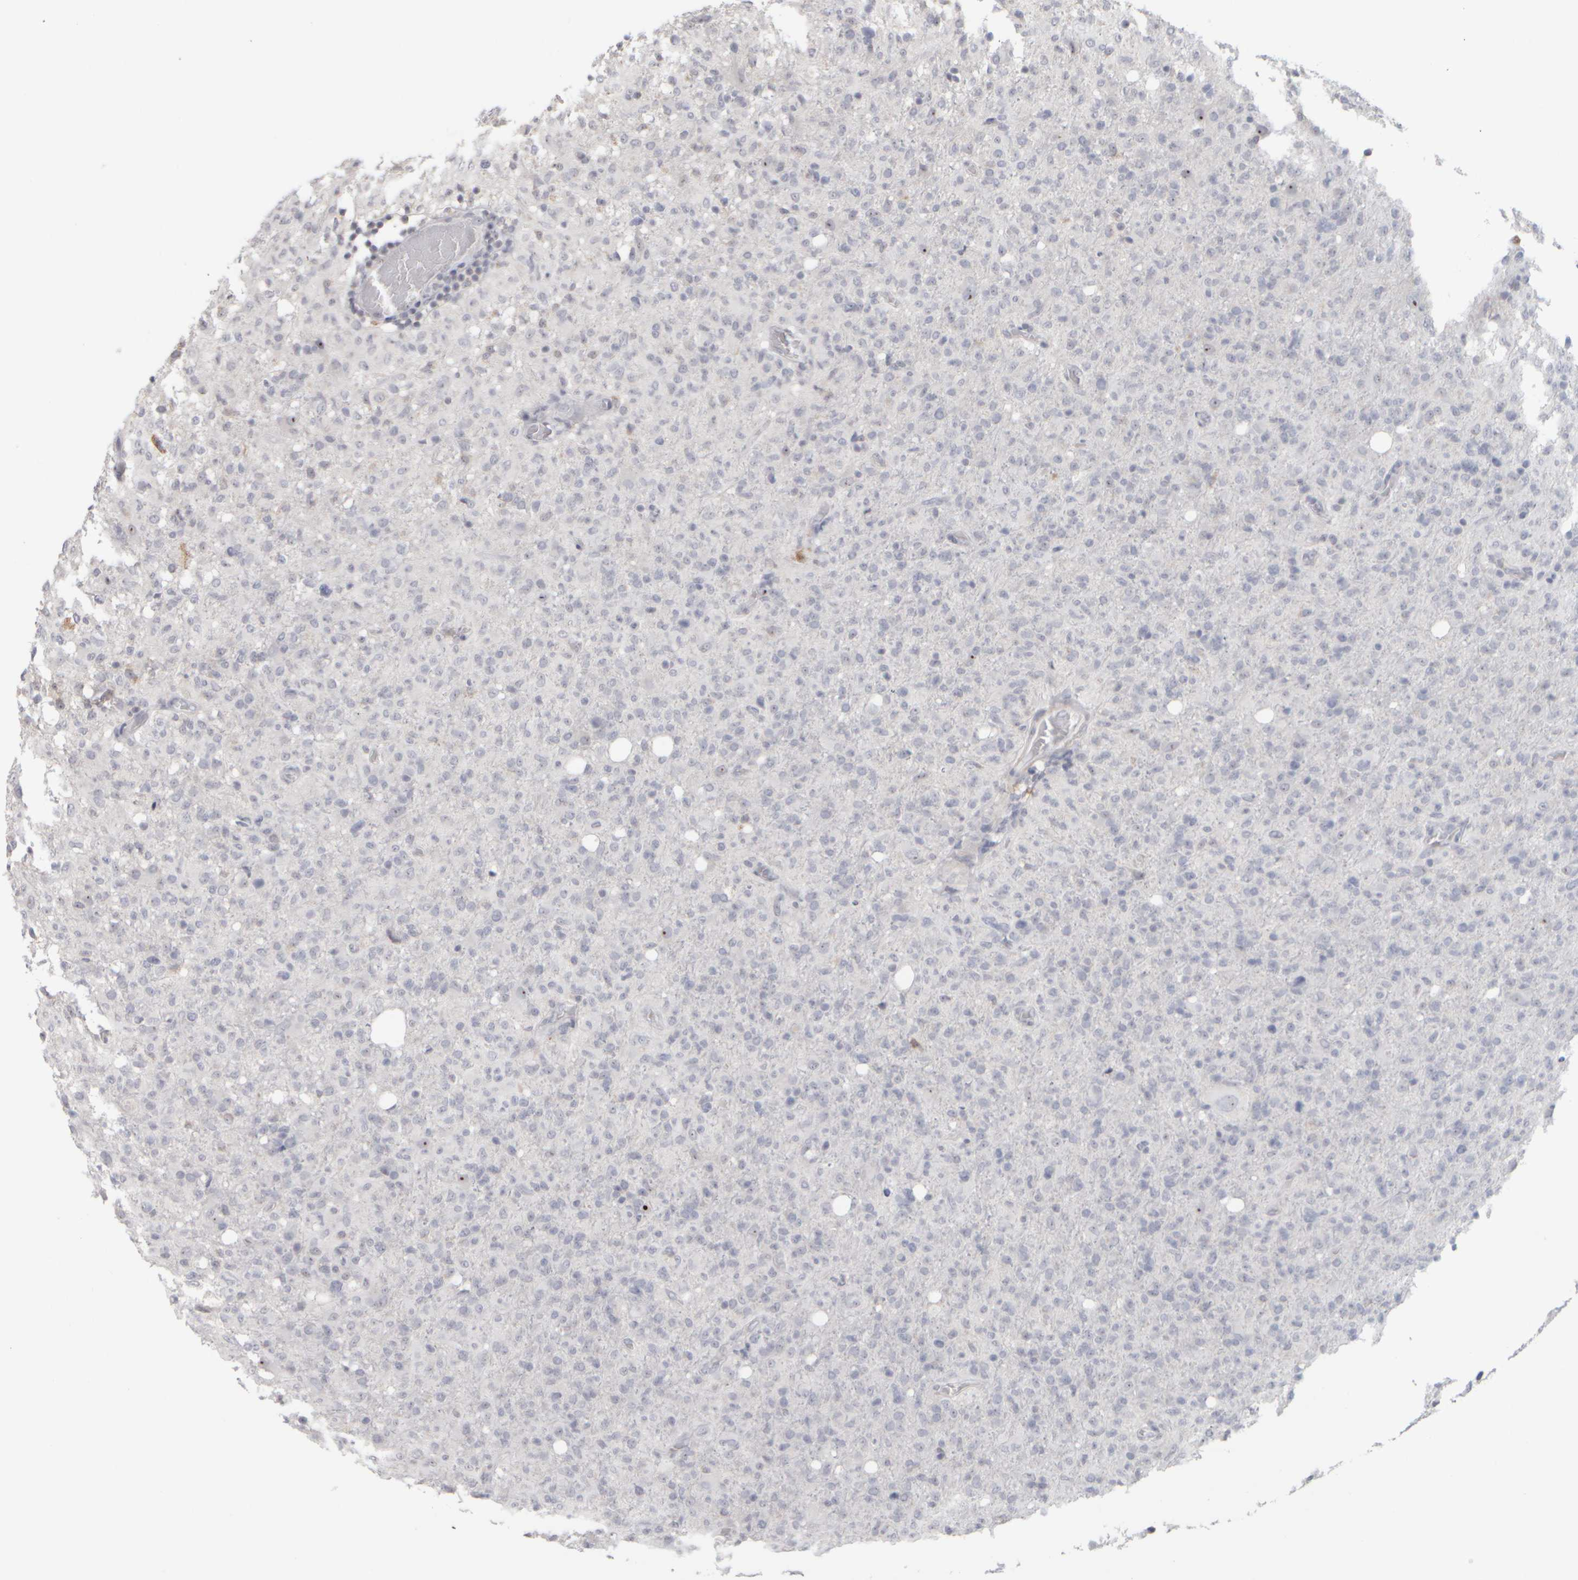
{"staining": {"intensity": "strong", "quantity": "<25%", "location": "nuclear"}, "tissue": "glioma", "cell_type": "Tumor cells", "image_type": "cancer", "snomed": [{"axis": "morphology", "description": "Glioma, malignant, High grade"}, {"axis": "topography", "description": "Brain"}], "caption": "Strong nuclear positivity for a protein is seen in about <25% of tumor cells of glioma using immunohistochemistry (IHC).", "gene": "DCXR", "patient": {"sex": "female", "age": 57}}